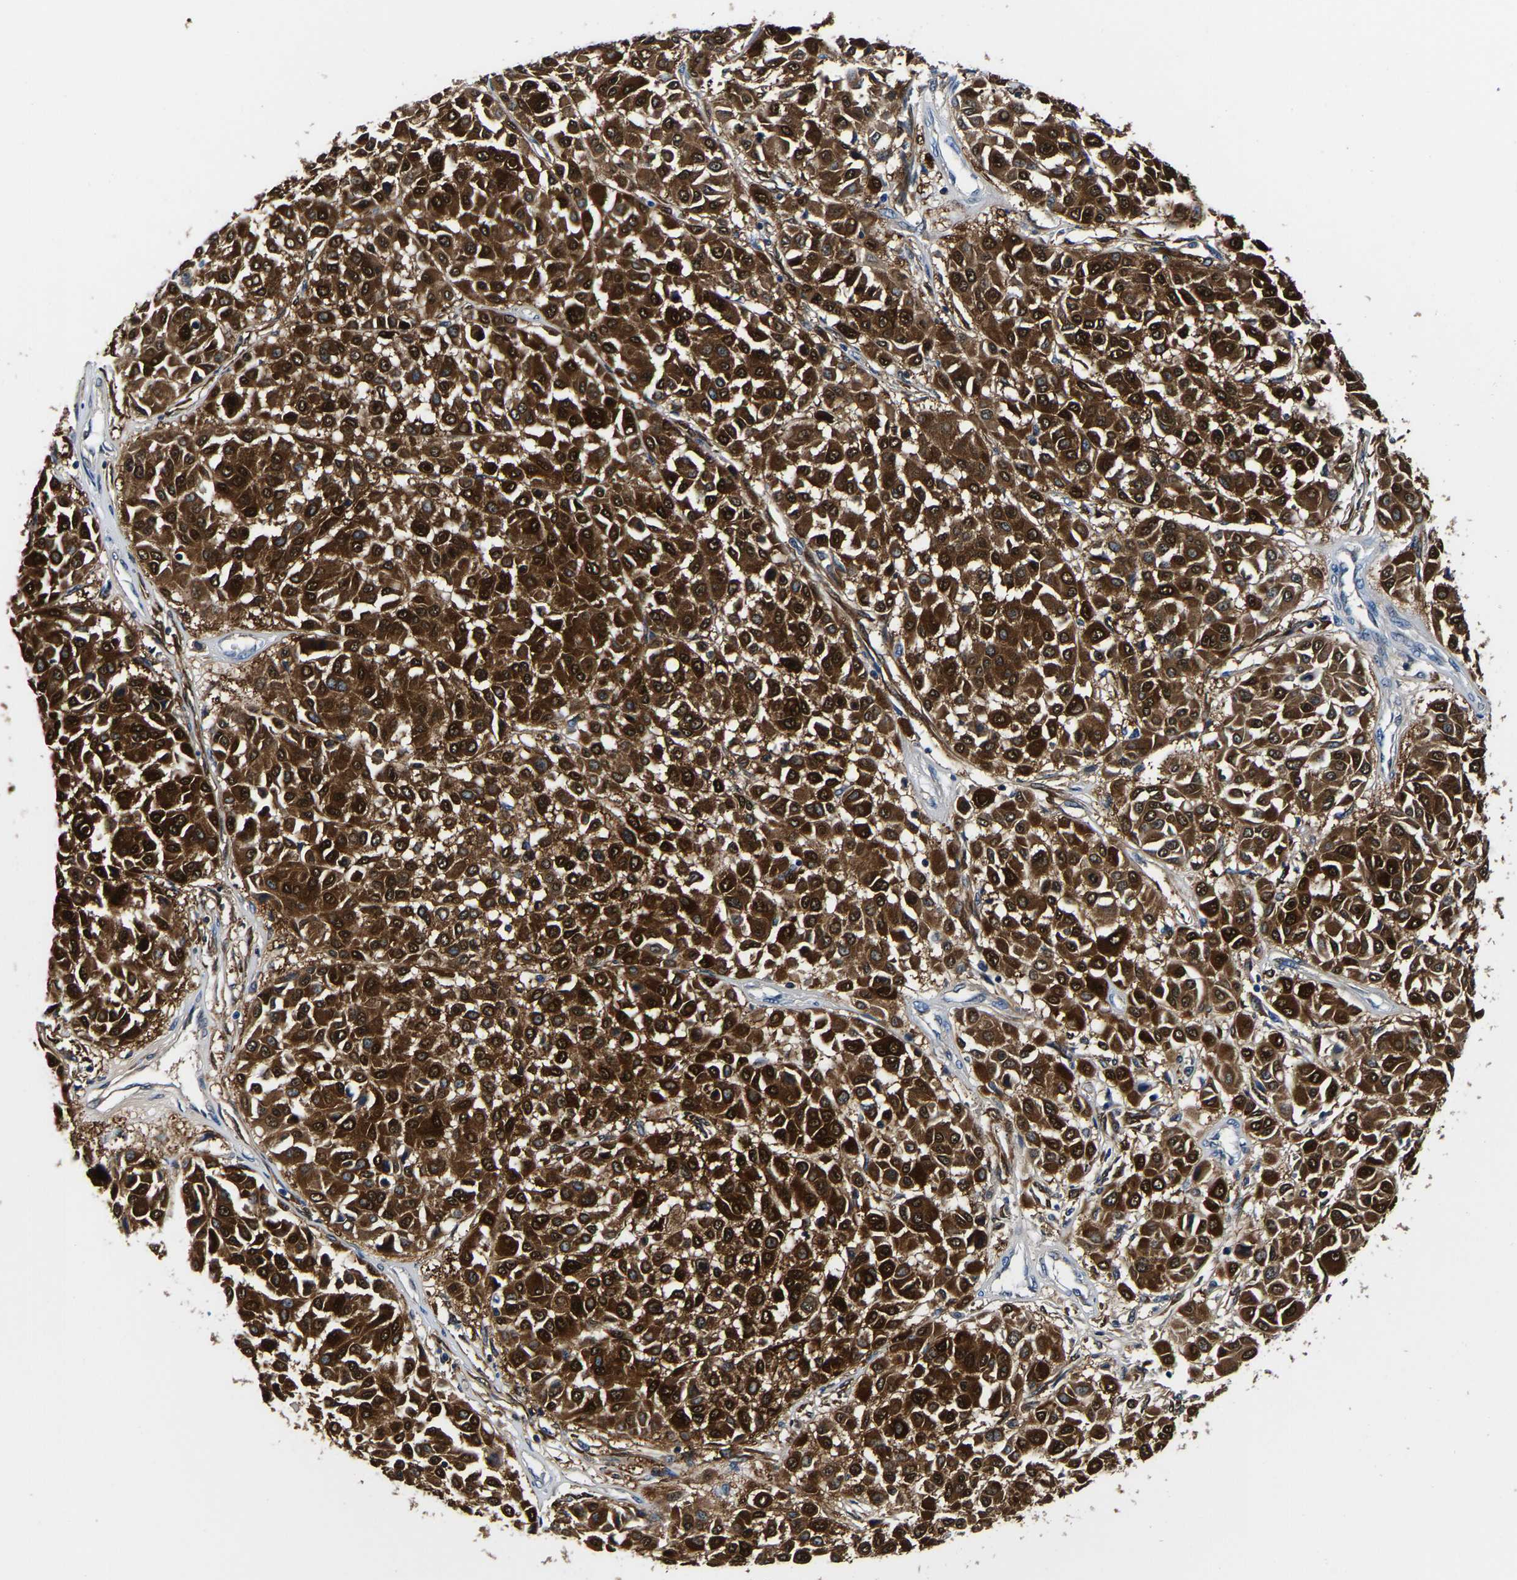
{"staining": {"intensity": "strong", "quantity": ">75%", "location": "cytoplasmic/membranous,nuclear"}, "tissue": "melanoma", "cell_type": "Tumor cells", "image_type": "cancer", "snomed": [{"axis": "morphology", "description": "Malignant melanoma, Metastatic site"}, {"axis": "topography", "description": "Soft tissue"}], "caption": "IHC (DAB) staining of human malignant melanoma (metastatic site) exhibits strong cytoplasmic/membranous and nuclear protein staining in approximately >75% of tumor cells.", "gene": "S100A13", "patient": {"sex": "male", "age": 41}}